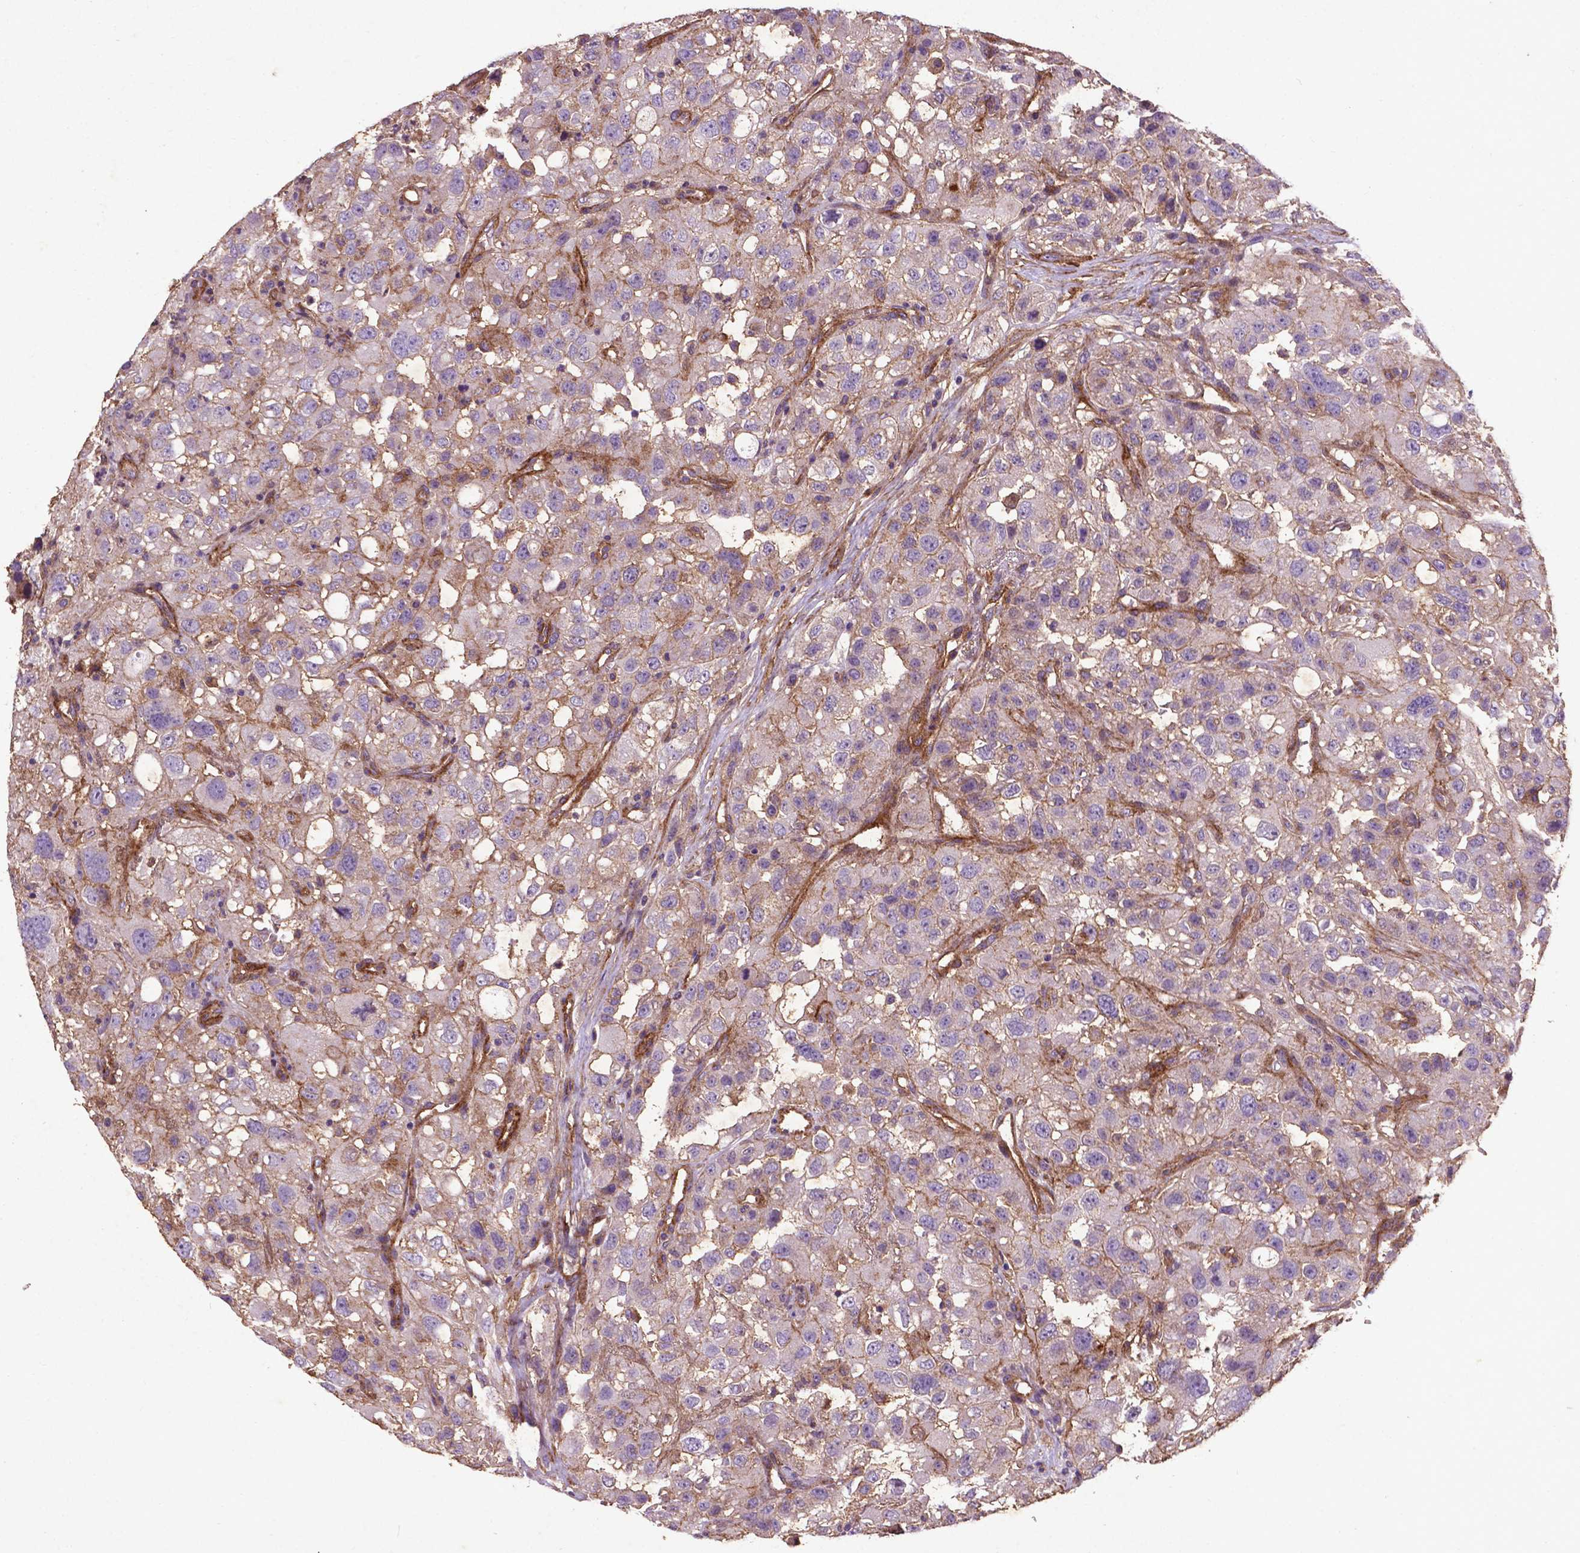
{"staining": {"intensity": "negative", "quantity": "none", "location": "none"}, "tissue": "renal cancer", "cell_type": "Tumor cells", "image_type": "cancer", "snomed": [{"axis": "morphology", "description": "Adenocarcinoma, NOS"}, {"axis": "topography", "description": "Kidney"}], "caption": "This is an immunohistochemistry histopathology image of renal adenocarcinoma. There is no expression in tumor cells.", "gene": "RRAS", "patient": {"sex": "male", "age": 64}}